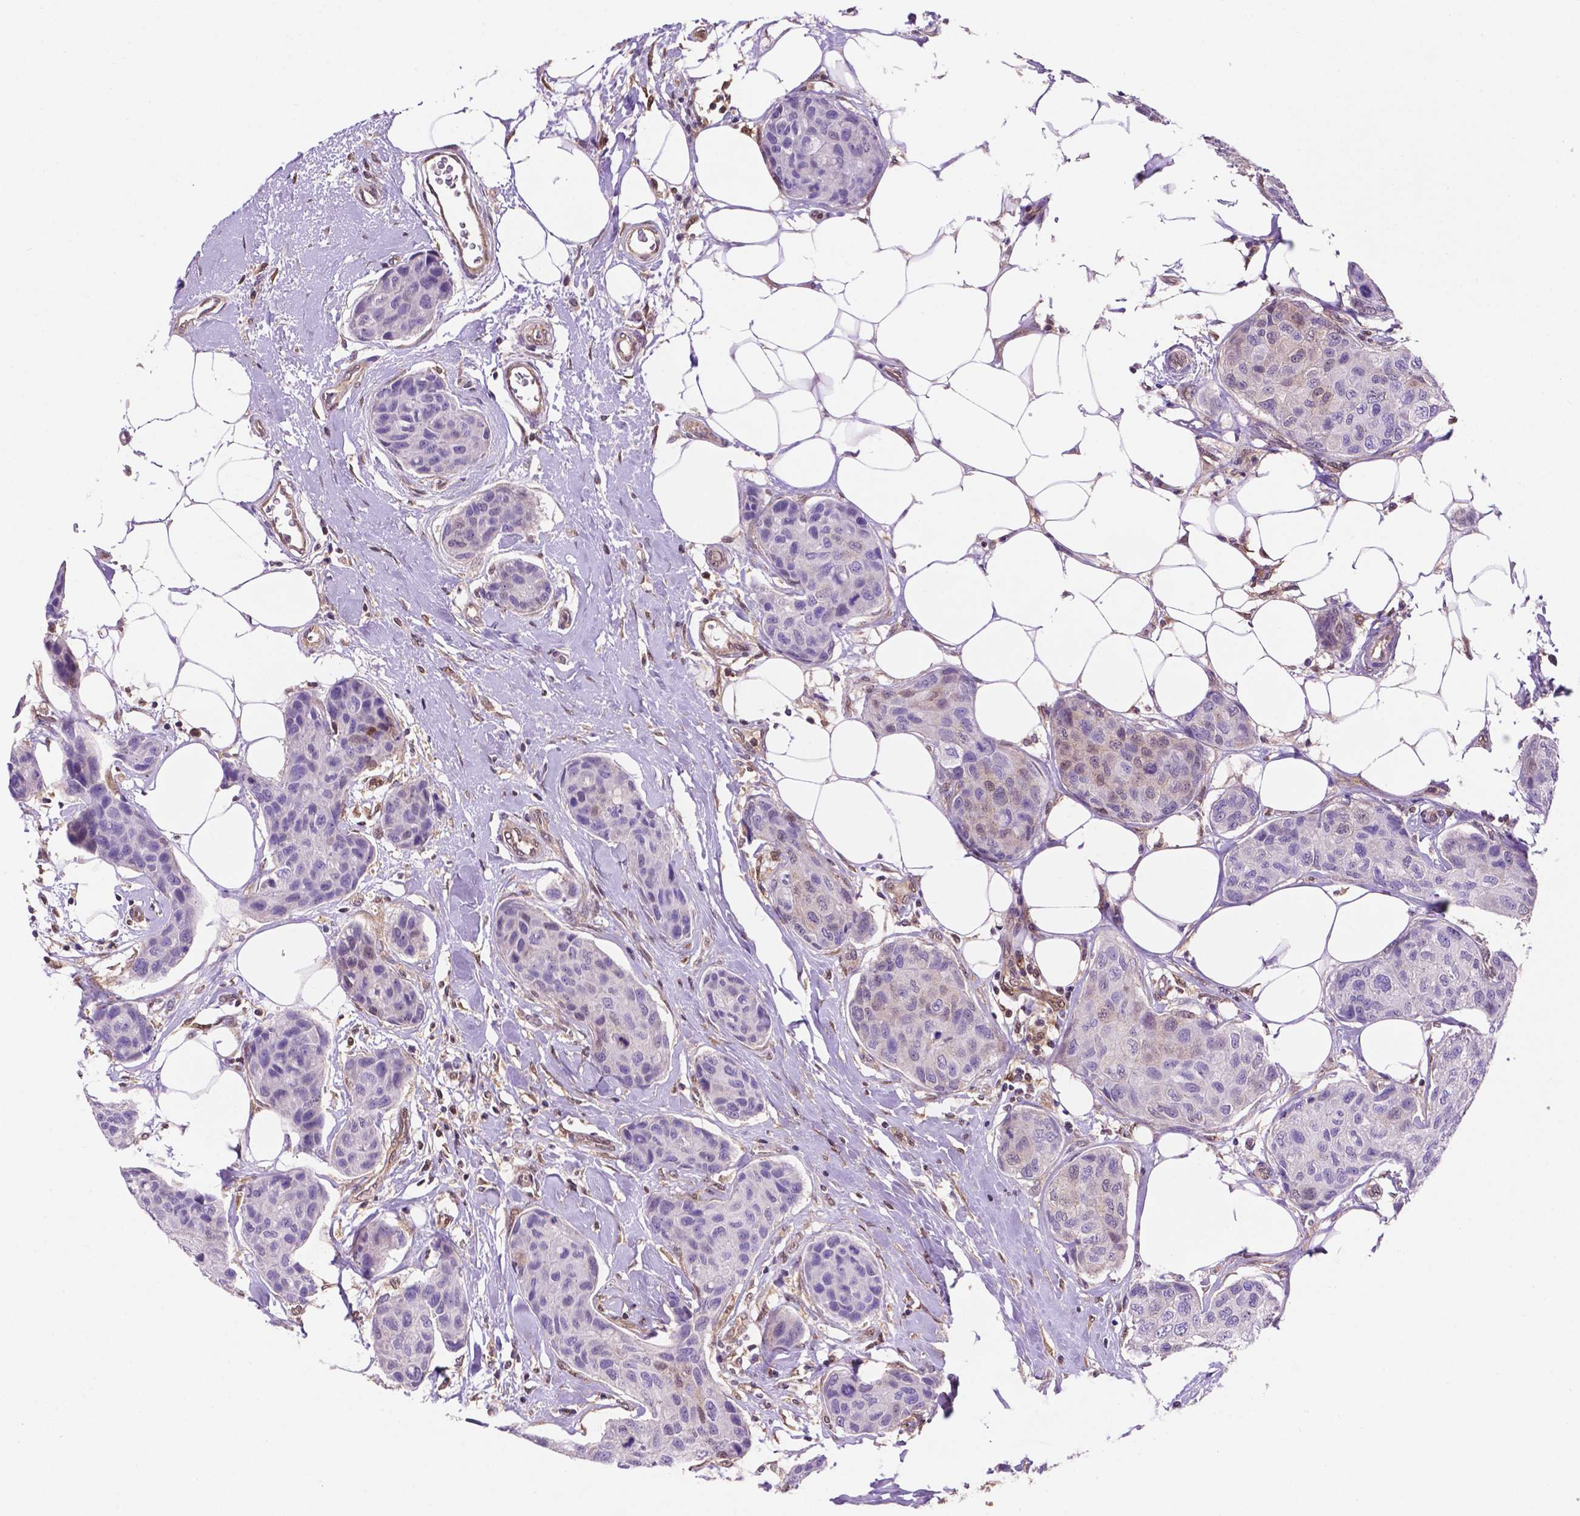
{"staining": {"intensity": "negative", "quantity": "none", "location": "none"}, "tissue": "breast cancer", "cell_type": "Tumor cells", "image_type": "cancer", "snomed": [{"axis": "morphology", "description": "Duct carcinoma"}, {"axis": "topography", "description": "Breast"}], "caption": "IHC image of human invasive ductal carcinoma (breast) stained for a protein (brown), which reveals no expression in tumor cells.", "gene": "UBE2L6", "patient": {"sex": "female", "age": 80}}